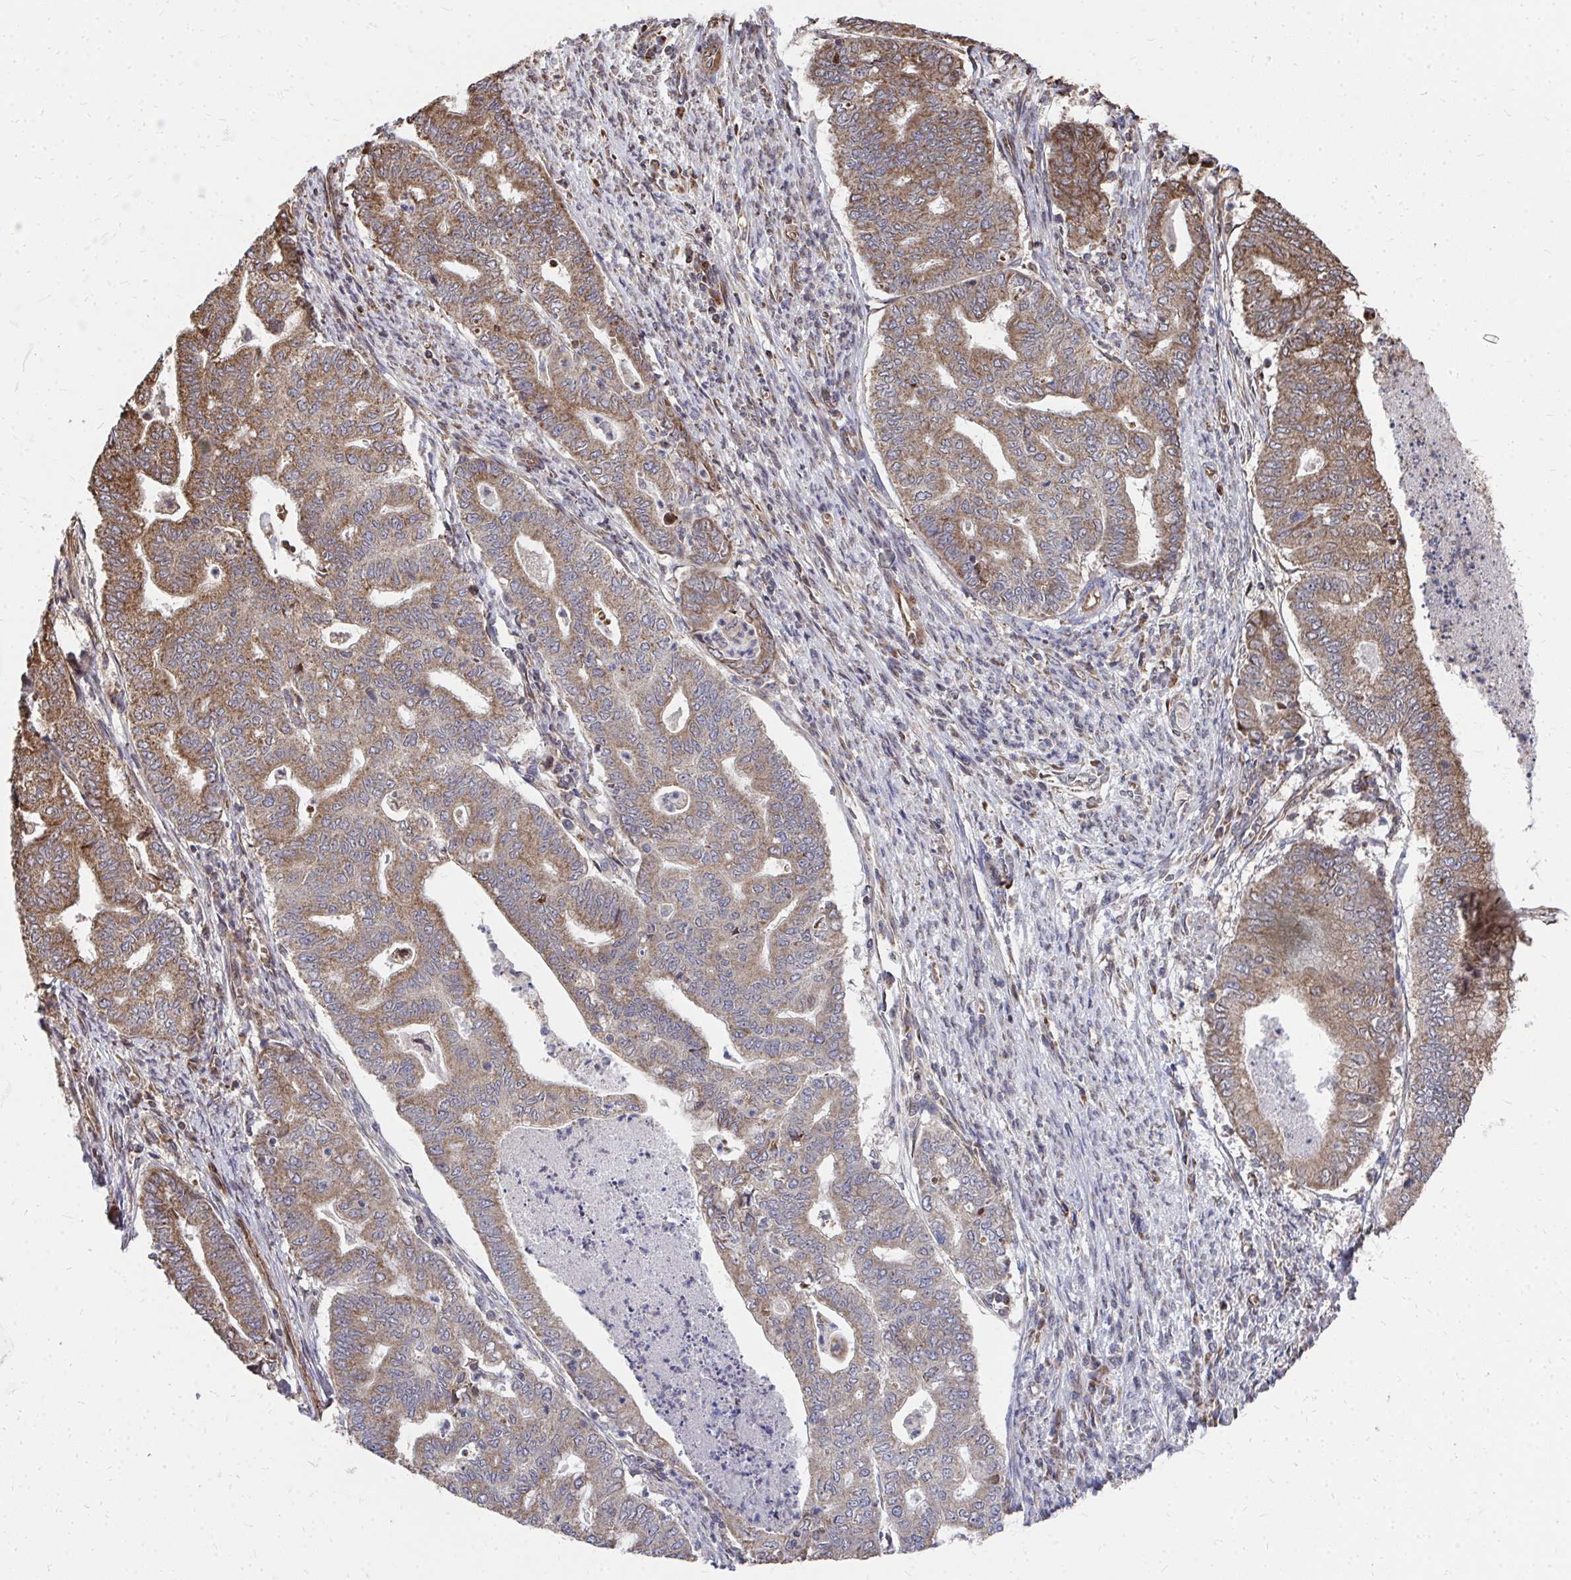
{"staining": {"intensity": "moderate", "quantity": ">75%", "location": "cytoplasmic/membranous"}, "tissue": "endometrial cancer", "cell_type": "Tumor cells", "image_type": "cancer", "snomed": [{"axis": "morphology", "description": "Adenocarcinoma, NOS"}, {"axis": "topography", "description": "Endometrium"}], "caption": "DAB immunohistochemical staining of endometrial cancer (adenocarcinoma) reveals moderate cytoplasmic/membranous protein expression in about >75% of tumor cells.", "gene": "FAM89A", "patient": {"sex": "female", "age": 79}}